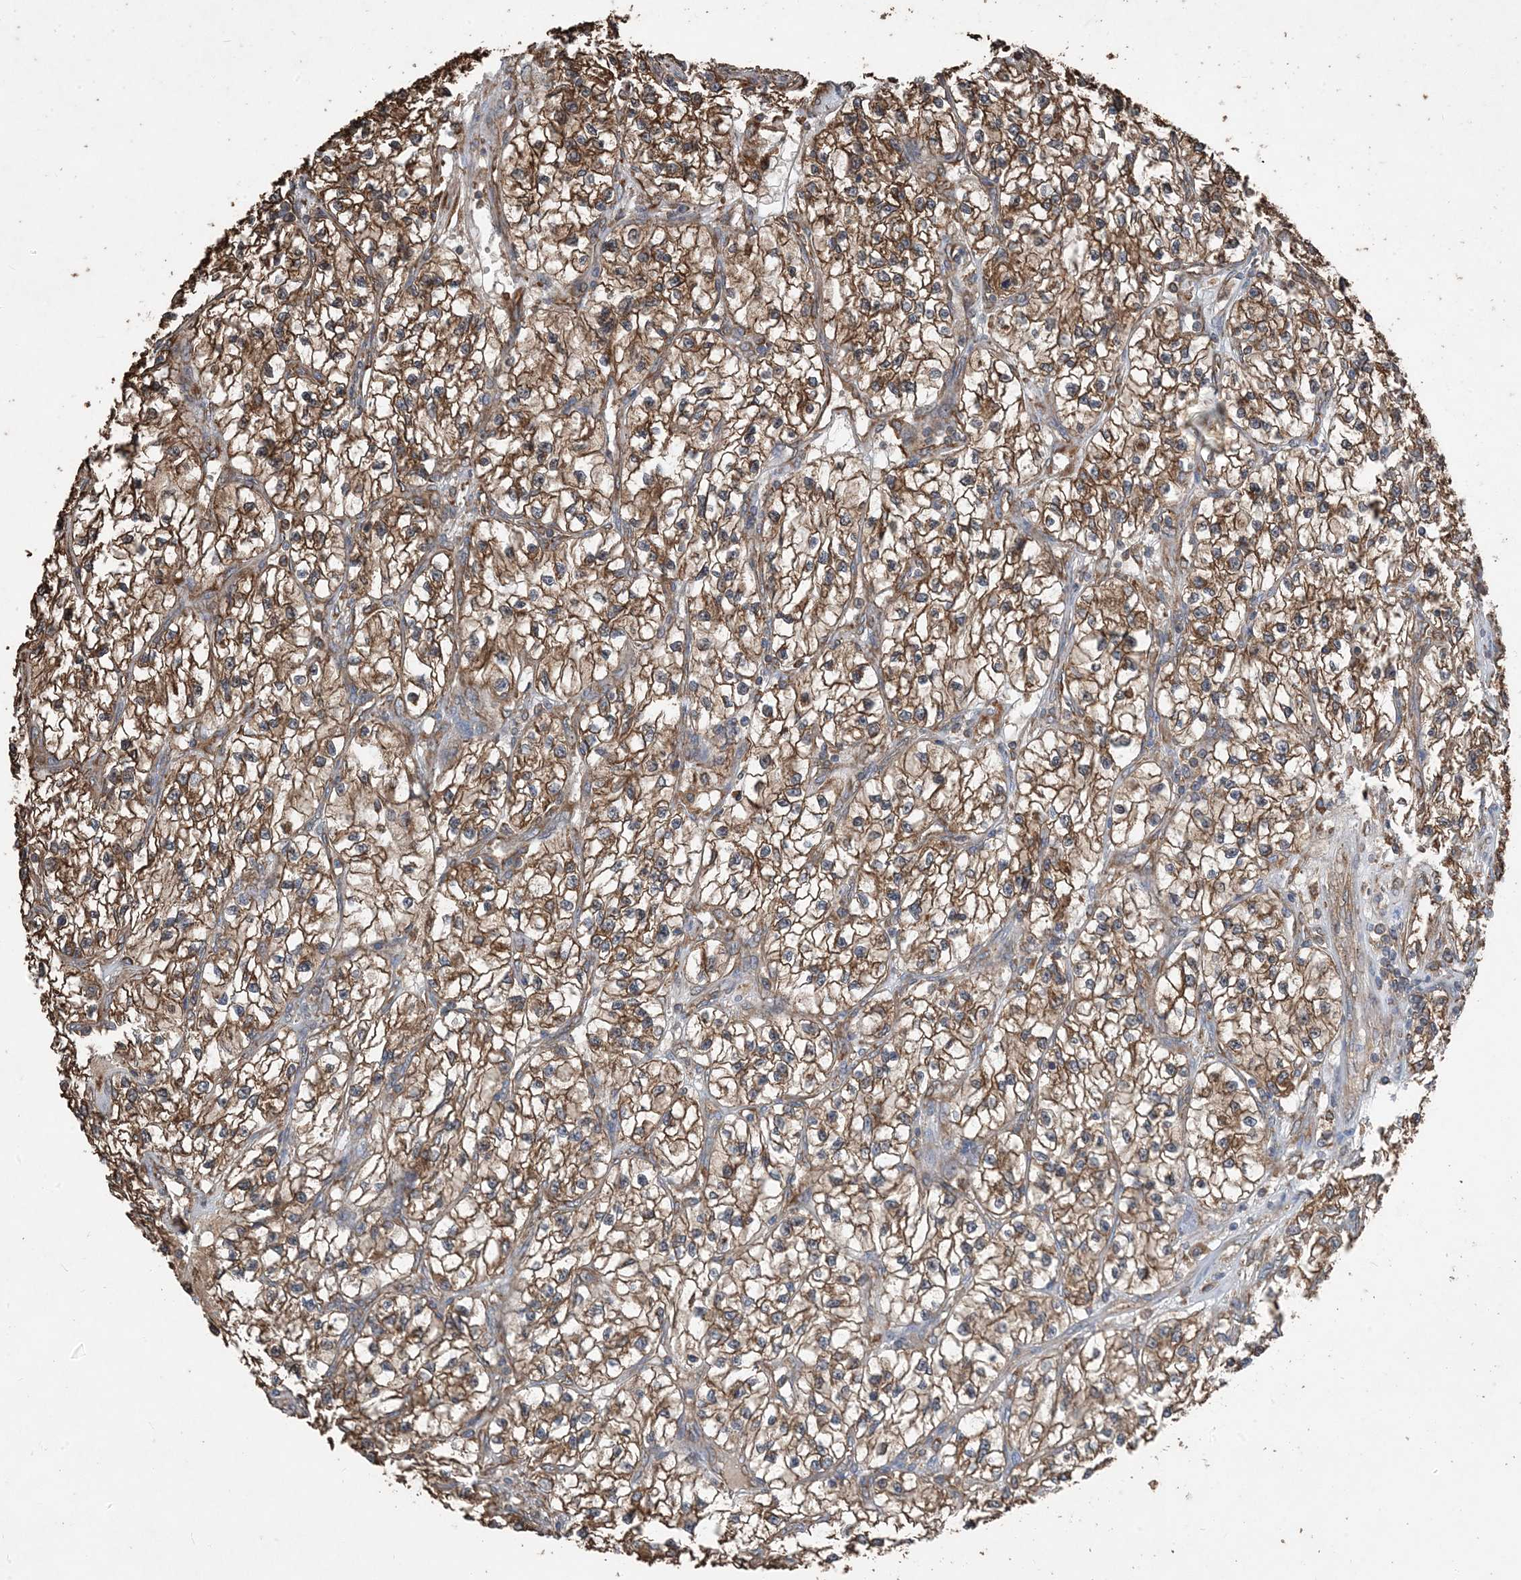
{"staining": {"intensity": "strong", "quantity": ">75%", "location": "cytoplasmic/membranous"}, "tissue": "renal cancer", "cell_type": "Tumor cells", "image_type": "cancer", "snomed": [{"axis": "morphology", "description": "Adenocarcinoma, NOS"}, {"axis": "topography", "description": "Kidney"}], "caption": "Protein staining reveals strong cytoplasmic/membranous staining in about >75% of tumor cells in renal adenocarcinoma. (DAB (3,3'-diaminobenzidine) = brown stain, brightfield microscopy at high magnification).", "gene": "PDIA6", "patient": {"sex": "female", "age": 57}}